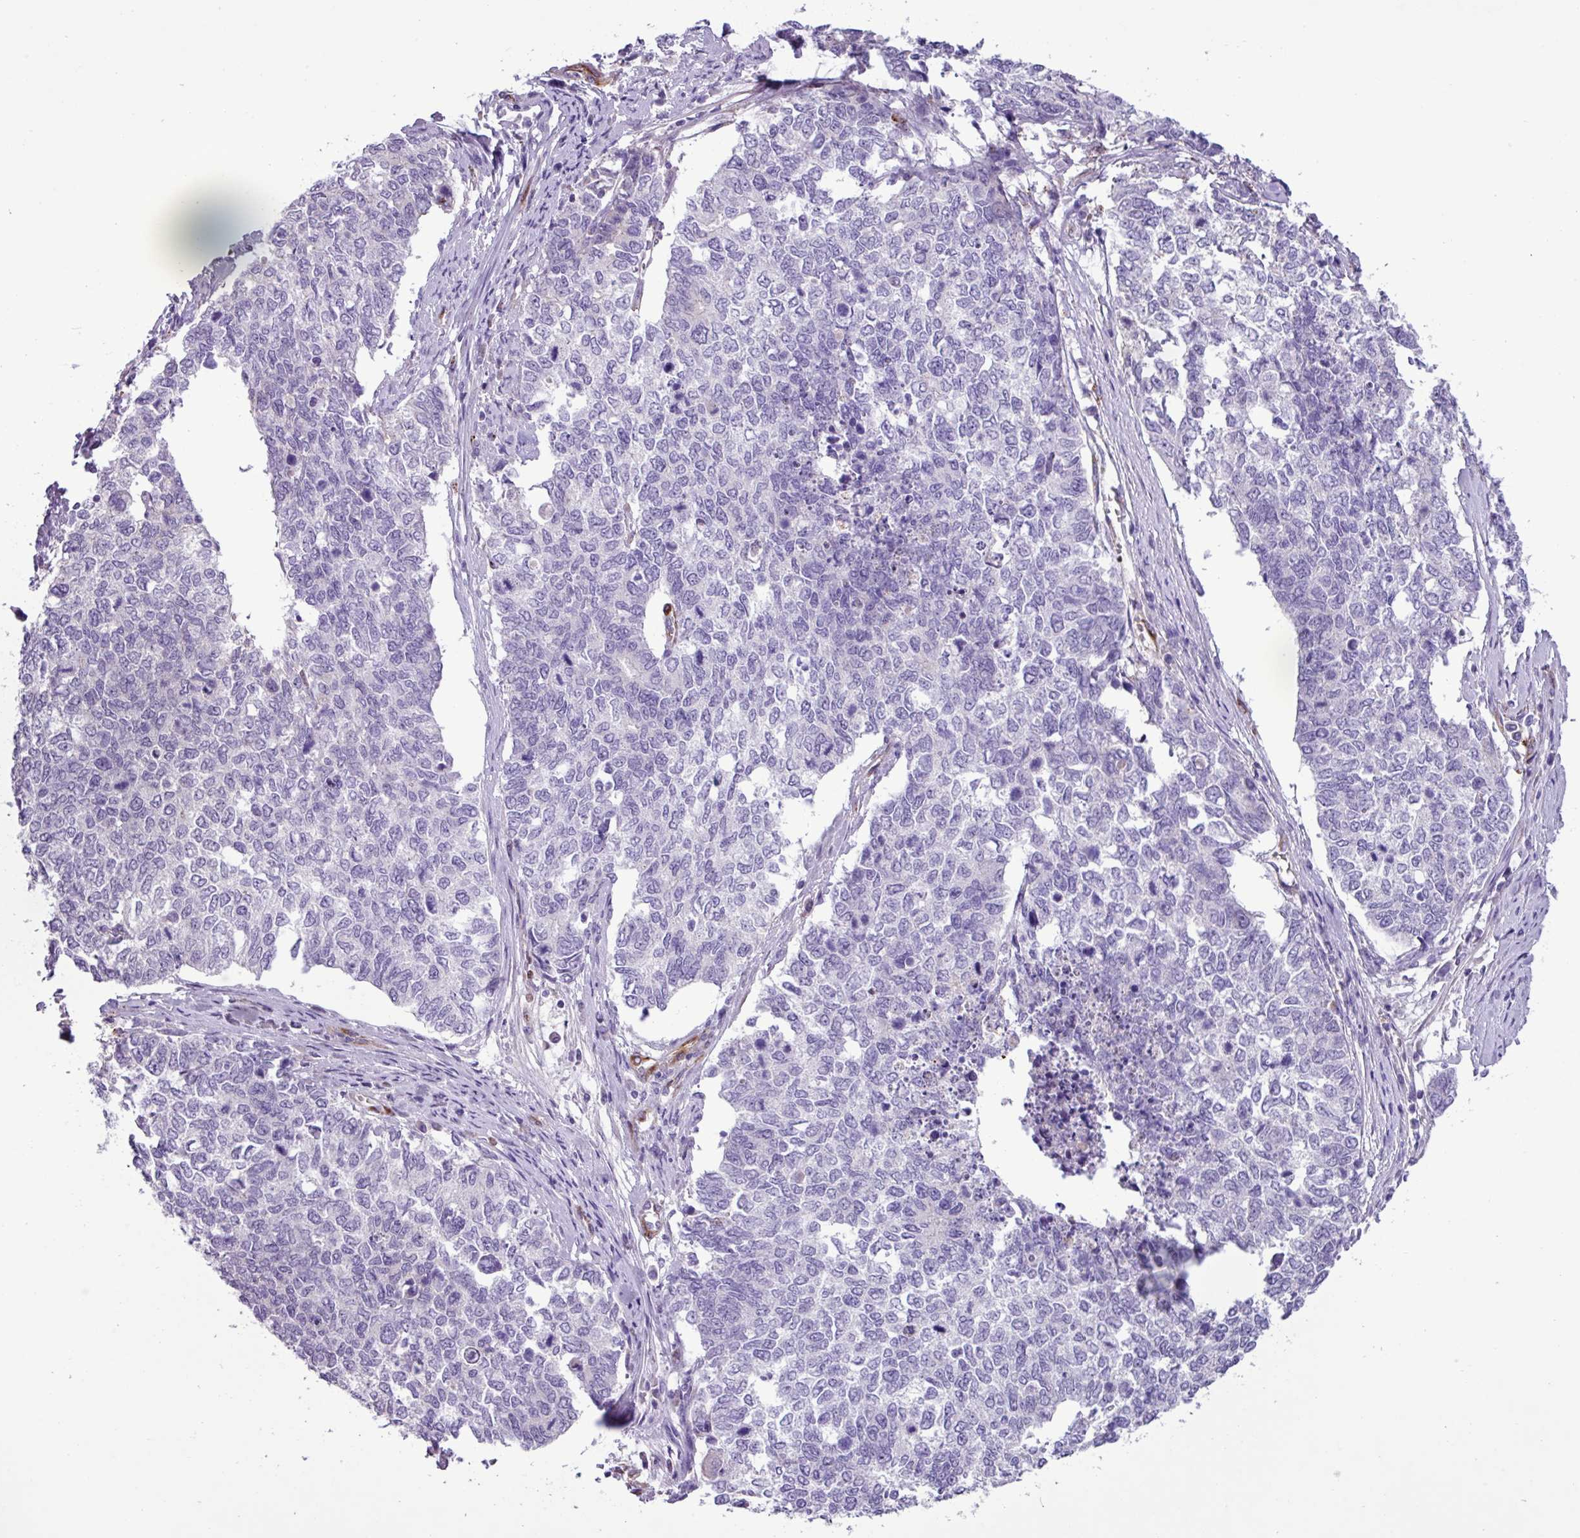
{"staining": {"intensity": "negative", "quantity": "none", "location": "none"}, "tissue": "cervical cancer", "cell_type": "Tumor cells", "image_type": "cancer", "snomed": [{"axis": "morphology", "description": "Squamous cell carcinoma, NOS"}, {"axis": "topography", "description": "Cervix"}], "caption": "This is a histopathology image of immunohistochemistry staining of cervical cancer, which shows no staining in tumor cells.", "gene": "CD248", "patient": {"sex": "female", "age": 63}}